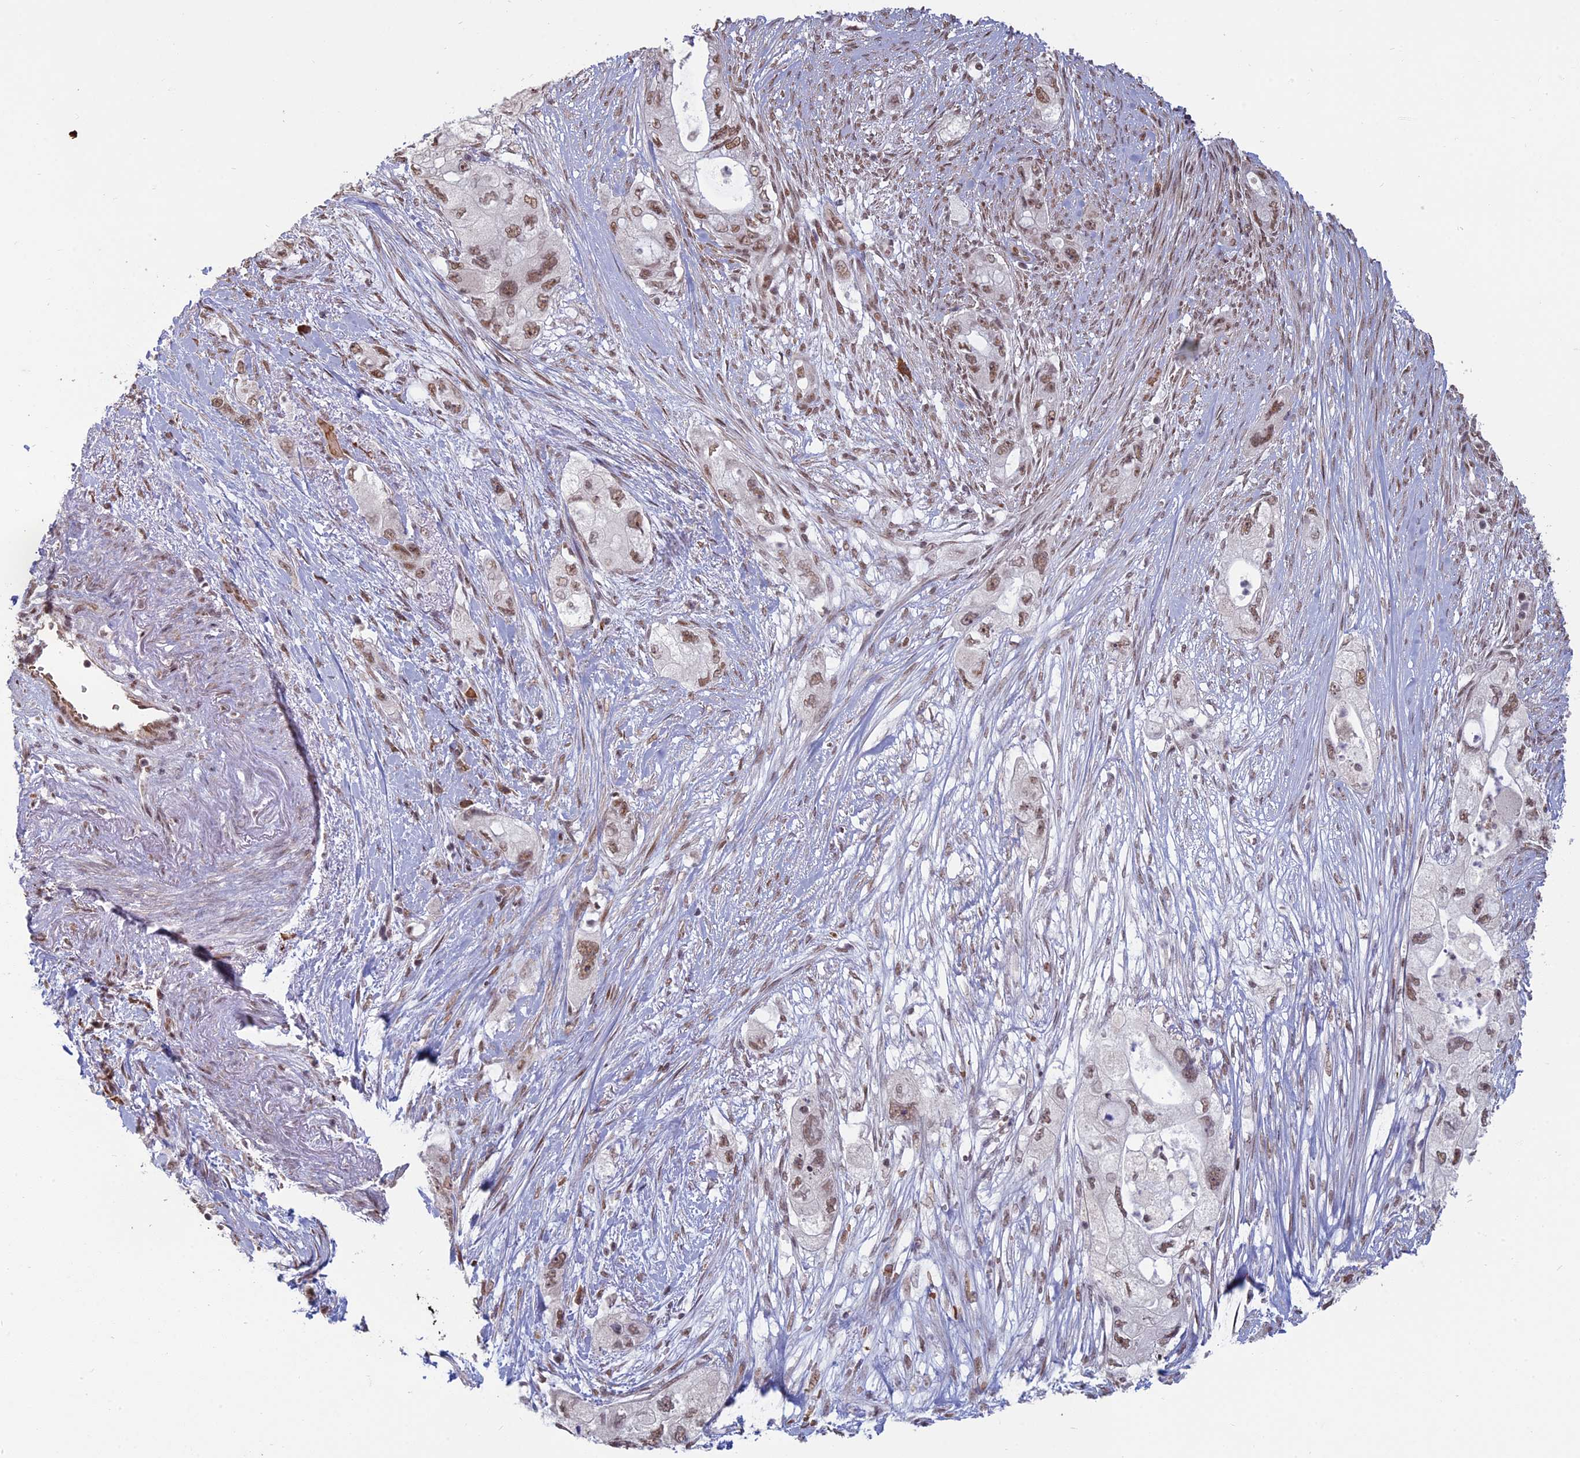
{"staining": {"intensity": "moderate", "quantity": ">75%", "location": "nuclear"}, "tissue": "pancreatic cancer", "cell_type": "Tumor cells", "image_type": "cancer", "snomed": [{"axis": "morphology", "description": "Adenocarcinoma, NOS"}, {"axis": "topography", "description": "Pancreas"}], "caption": "An immunohistochemistry image of neoplastic tissue is shown. Protein staining in brown labels moderate nuclear positivity in pancreatic cancer (adenocarcinoma) within tumor cells.", "gene": "MFAP1", "patient": {"sex": "female", "age": 73}}